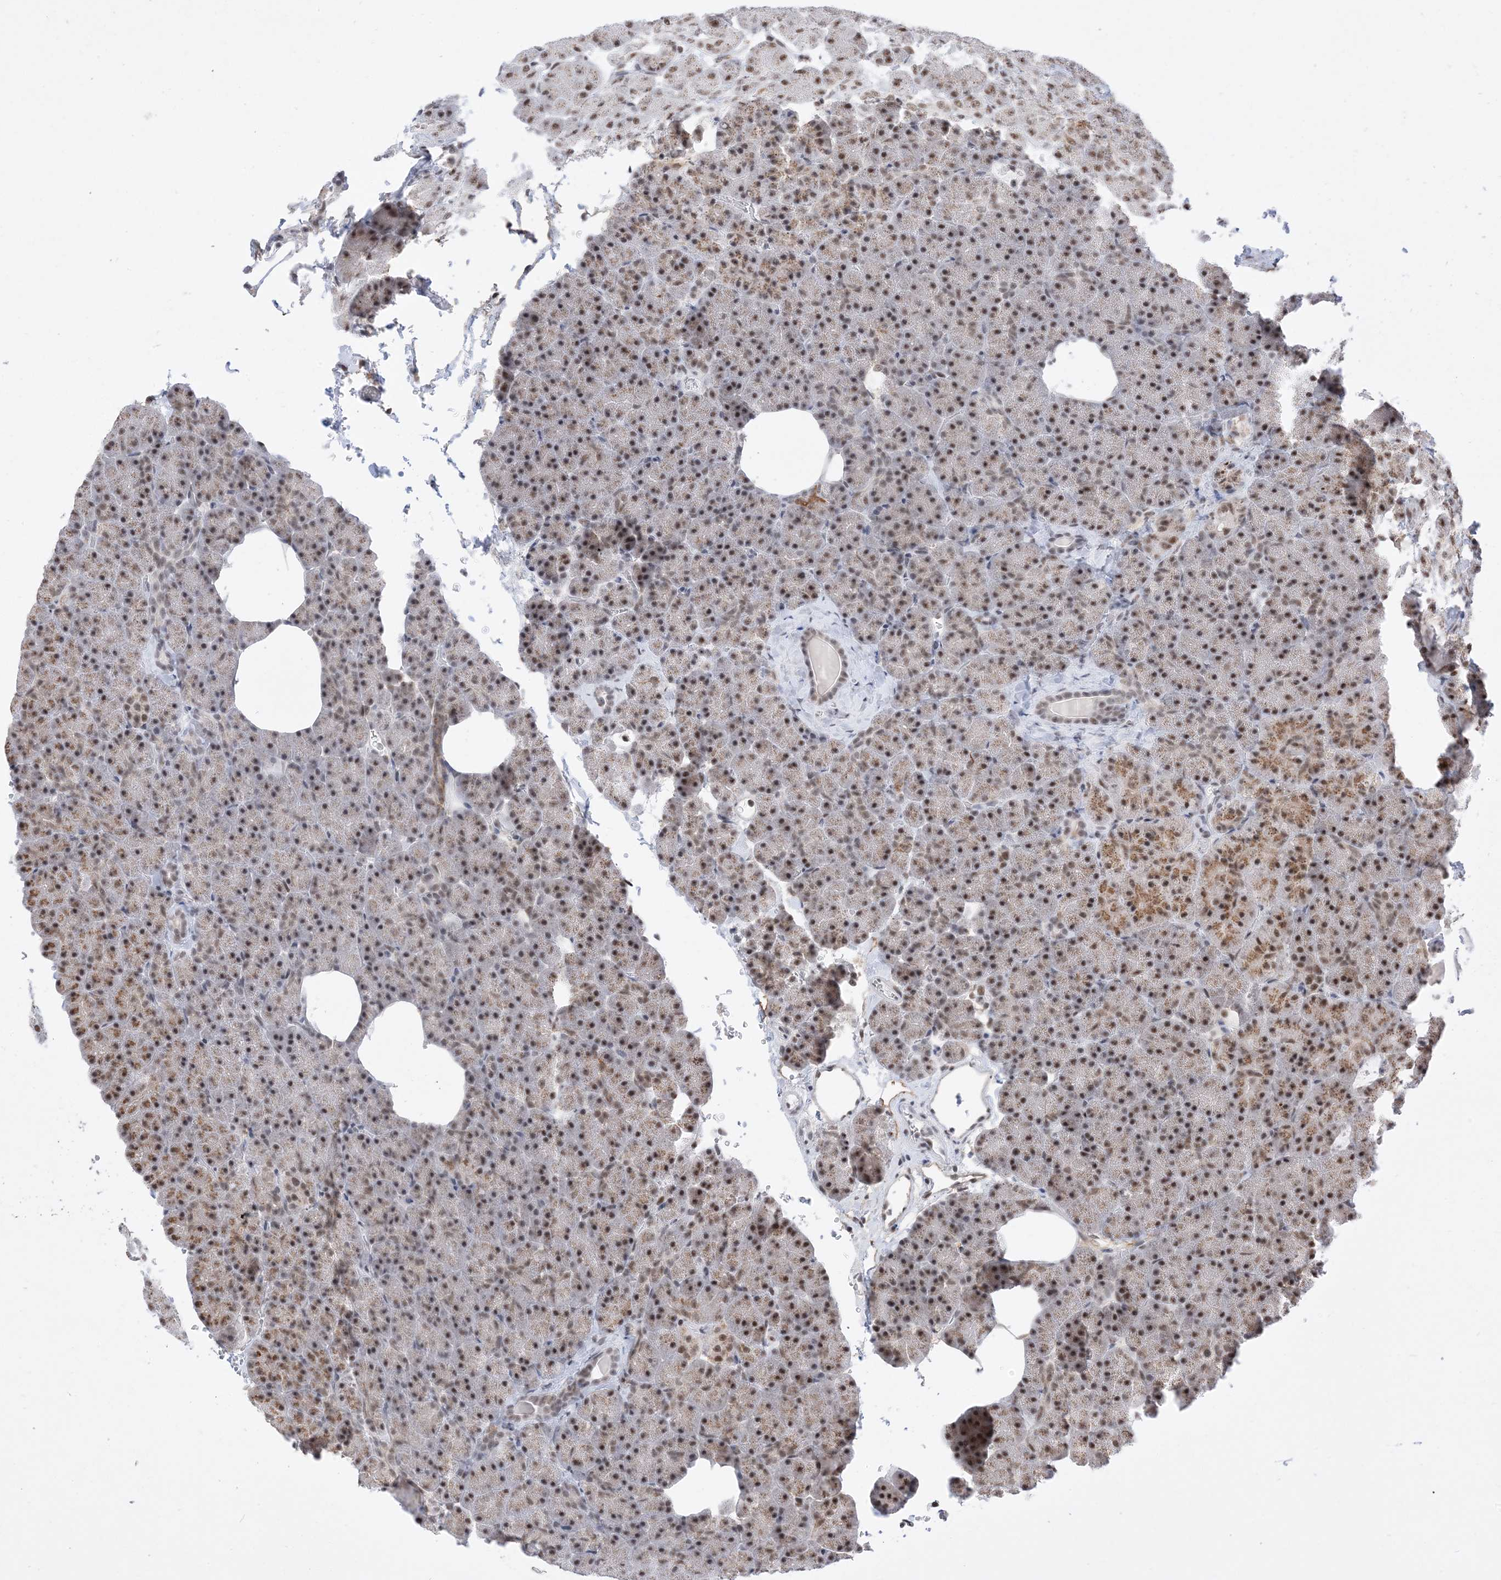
{"staining": {"intensity": "moderate", "quantity": ">75%", "location": "cytoplasmic/membranous,nuclear"}, "tissue": "pancreas", "cell_type": "Exocrine glandular cells", "image_type": "normal", "snomed": [{"axis": "morphology", "description": "Normal tissue, NOS"}, {"axis": "morphology", "description": "Carcinoid, malignant, NOS"}, {"axis": "topography", "description": "Pancreas"}], "caption": "Pancreas was stained to show a protein in brown. There is medium levels of moderate cytoplasmic/membranous,nuclear positivity in about >75% of exocrine glandular cells. Ihc stains the protein in brown and the nuclei are stained blue.", "gene": "SF3A3", "patient": {"sex": "female", "age": 35}}